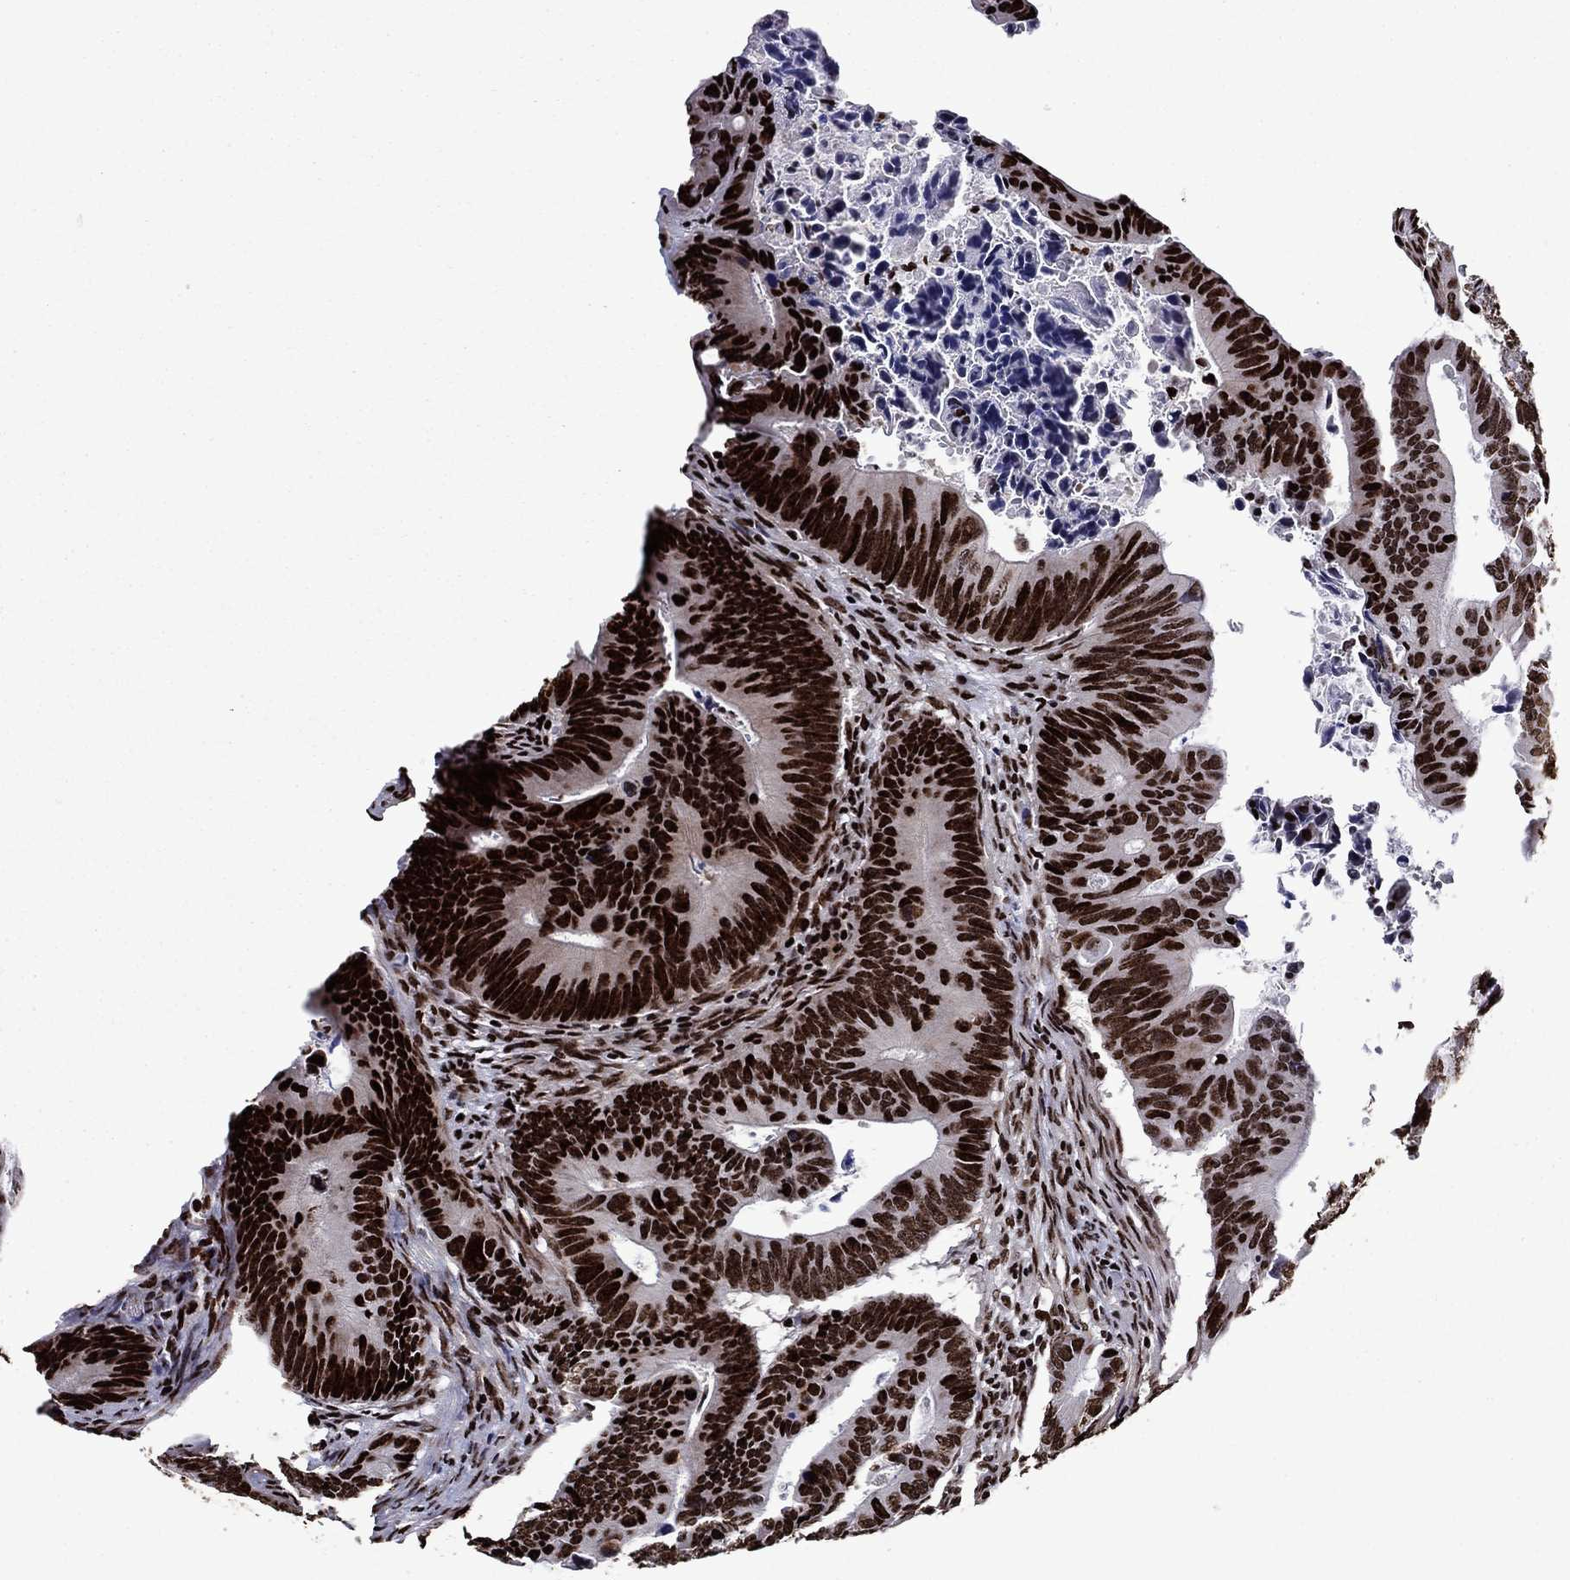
{"staining": {"intensity": "strong", "quantity": ">75%", "location": "nuclear"}, "tissue": "colorectal cancer", "cell_type": "Tumor cells", "image_type": "cancer", "snomed": [{"axis": "morphology", "description": "Adenocarcinoma, NOS"}, {"axis": "topography", "description": "Colon"}], "caption": "An immunohistochemistry (IHC) photomicrograph of tumor tissue is shown. Protein staining in brown labels strong nuclear positivity in adenocarcinoma (colorectal) within tumor cells.", "gene": "LIMK1", "patient": {"sex": "female", "age": 87}}